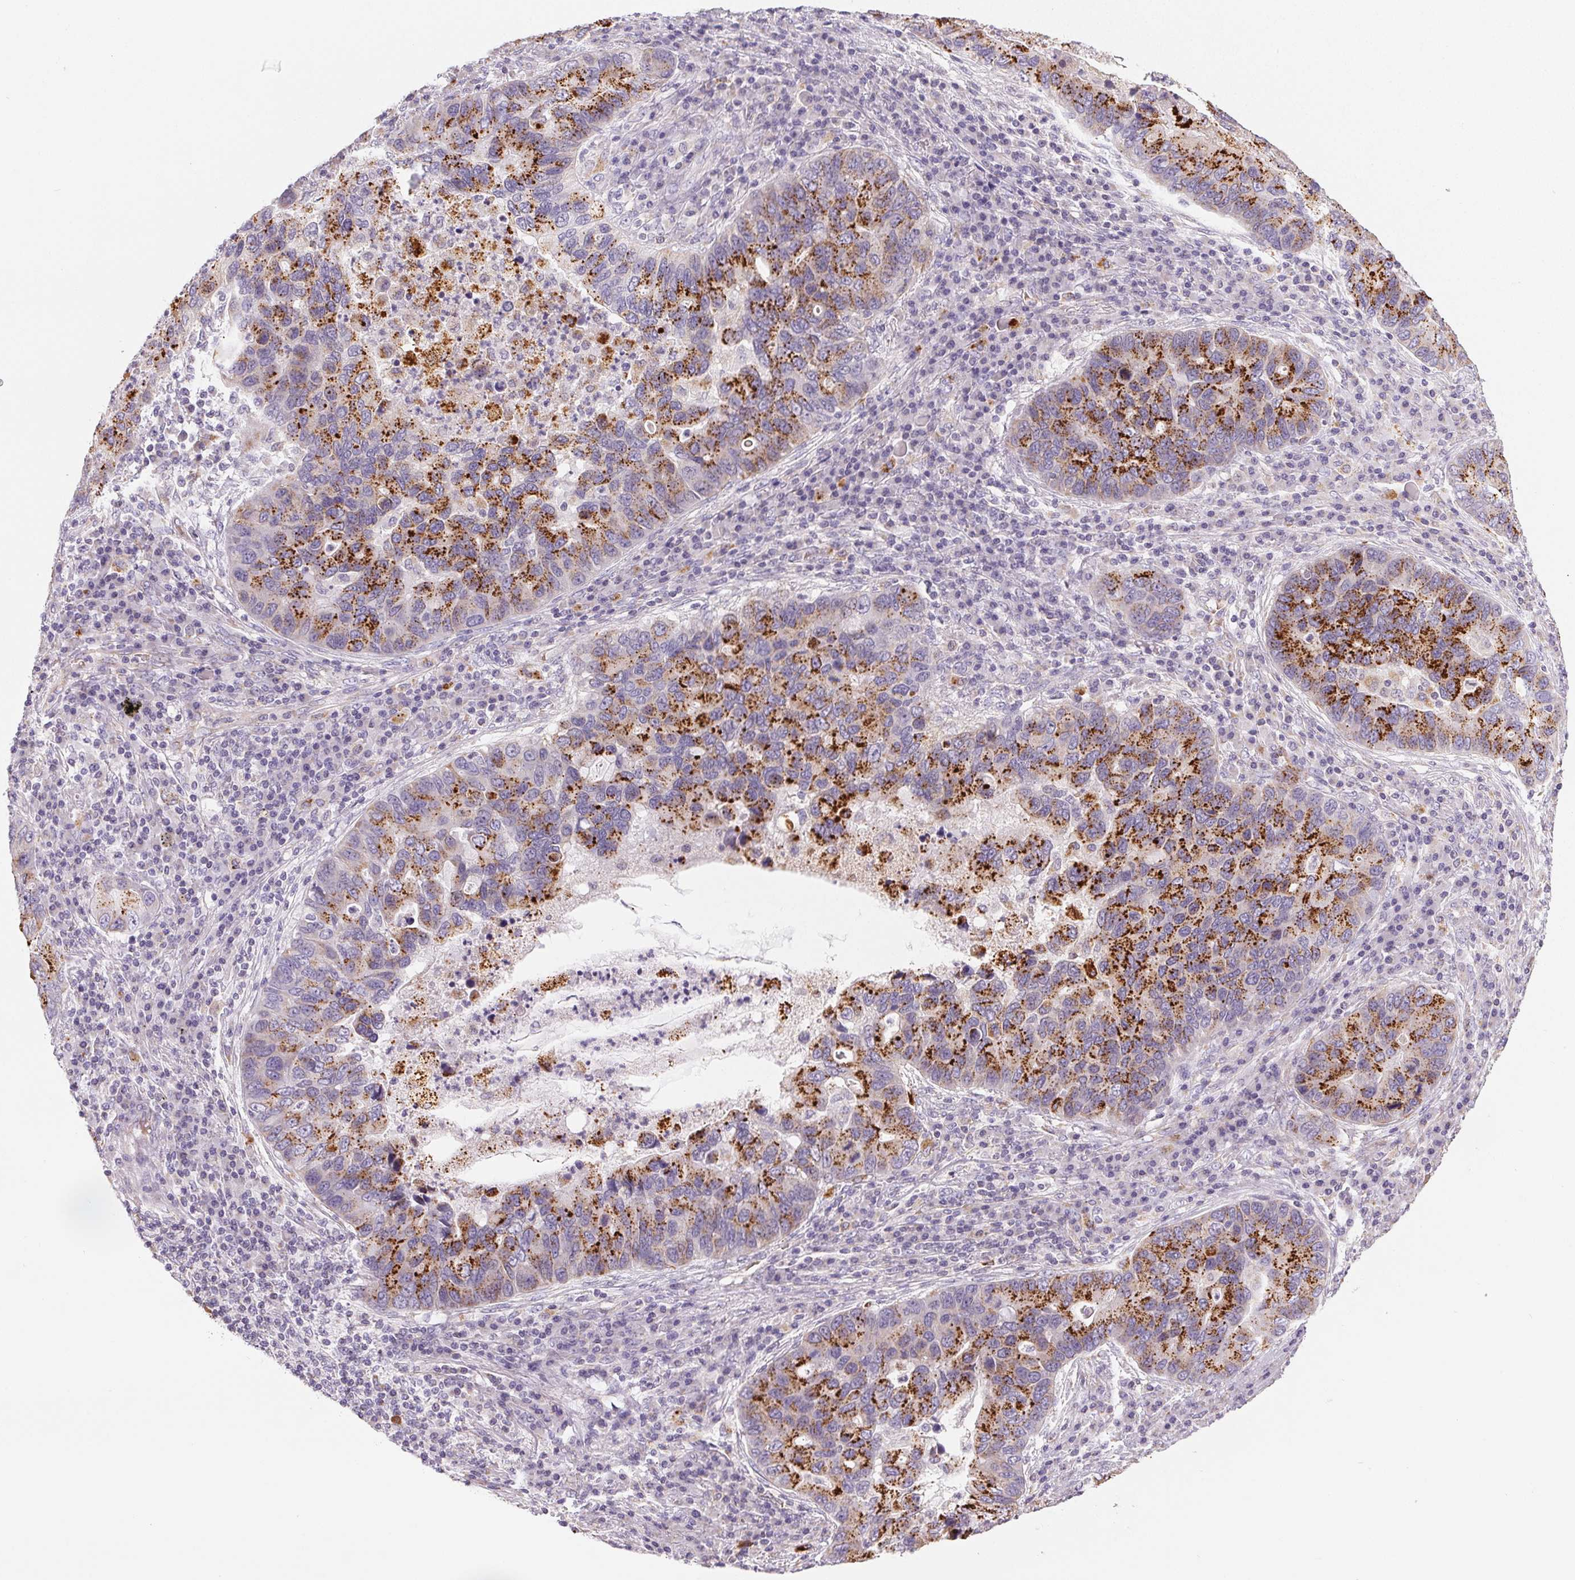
{"staining": {"intensity": "strong", "quantity": "25%-75%", "location": "cytoplasmic/membranous"}, "tissue": "lung cancer", "cell_type": "Tumor cells", "image_type": "cancer", "snomed": [{"axis": "morphology", "description": "Adenocarcinoma, NOS"}, {"axis": "morphology", "description": "Adenocarcinoma, metastatic, NOS"}, {"axis": "topography", "description": "Lymph node"}, {"axis": "topography", "description": "Lung"}], "caption": "Immunohistochemistry histopathology image of lung cancer stained for a protein (brown), which demonstrates high levels of strong cytoplasmic/membranous expression in about 25%-75% of tumor cells.", "gene": "SMYD1", "patient": {"sex": "female", "age": 54}}